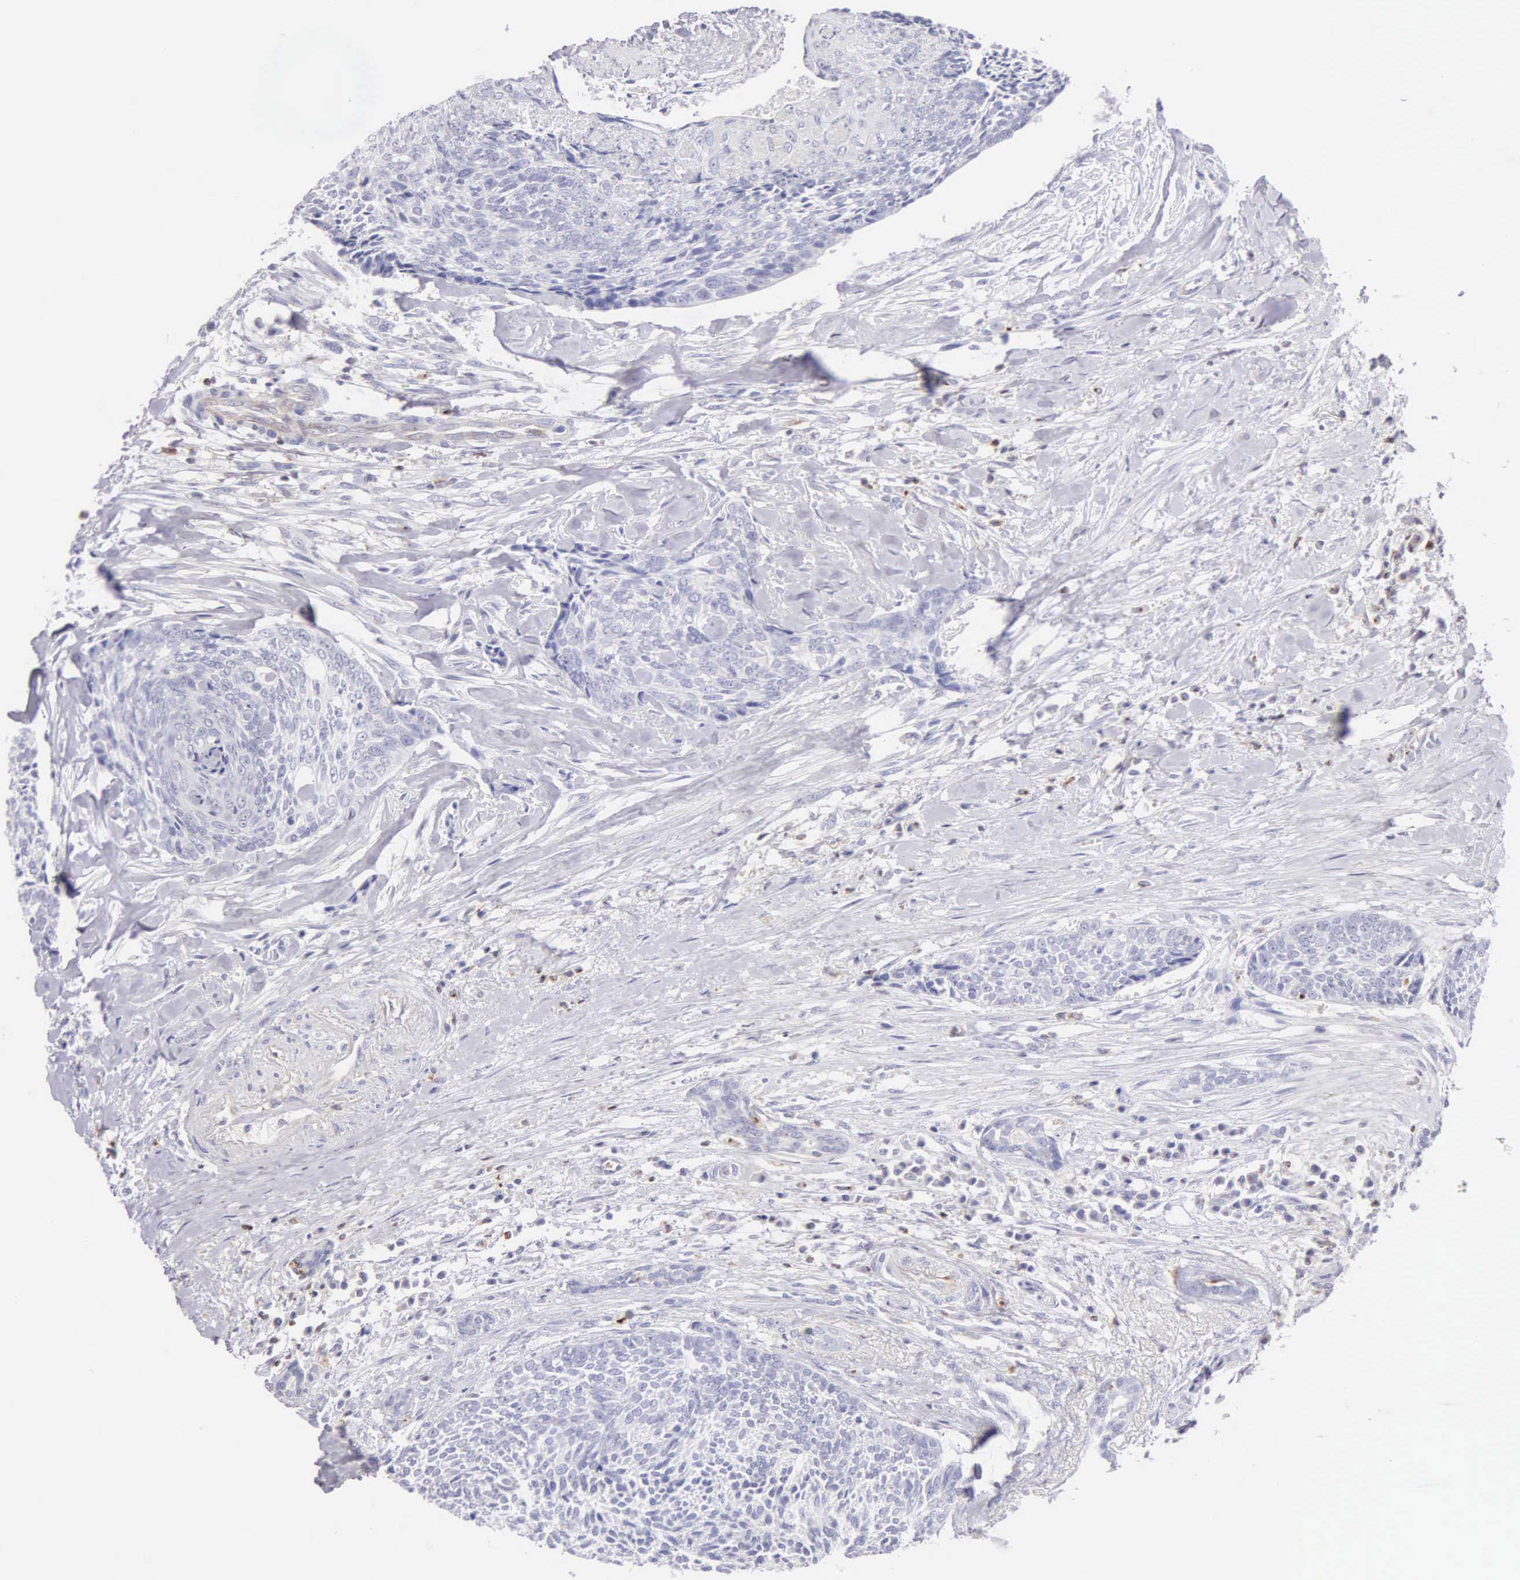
{"staining": {"intensity": "negative", "quantity": "none", "location": "none"}, "tissue": "head and neck cancer", "cell_type": "Tumor cells", "image_type": "cancer", "snomed": [{"axis": "morphology", "description": "Squamous cell carcinoma, NOS"}, {"axis": "topography", "description": "Salivary gland"}, {"axis": "topography", "description": "Head-Neck"}], "caption": "A high-resolution micrograph shows immunohistochemistry (IHC) staining of head and neck cancer, which exhibits no significant positivity in tumor cells. (Brightfield microscopy of DAB (3,3'-diaminobenzidine) IHC at high magnification).", "gene": "SRGN", "patient": {"sex": "male", "age": 70}}